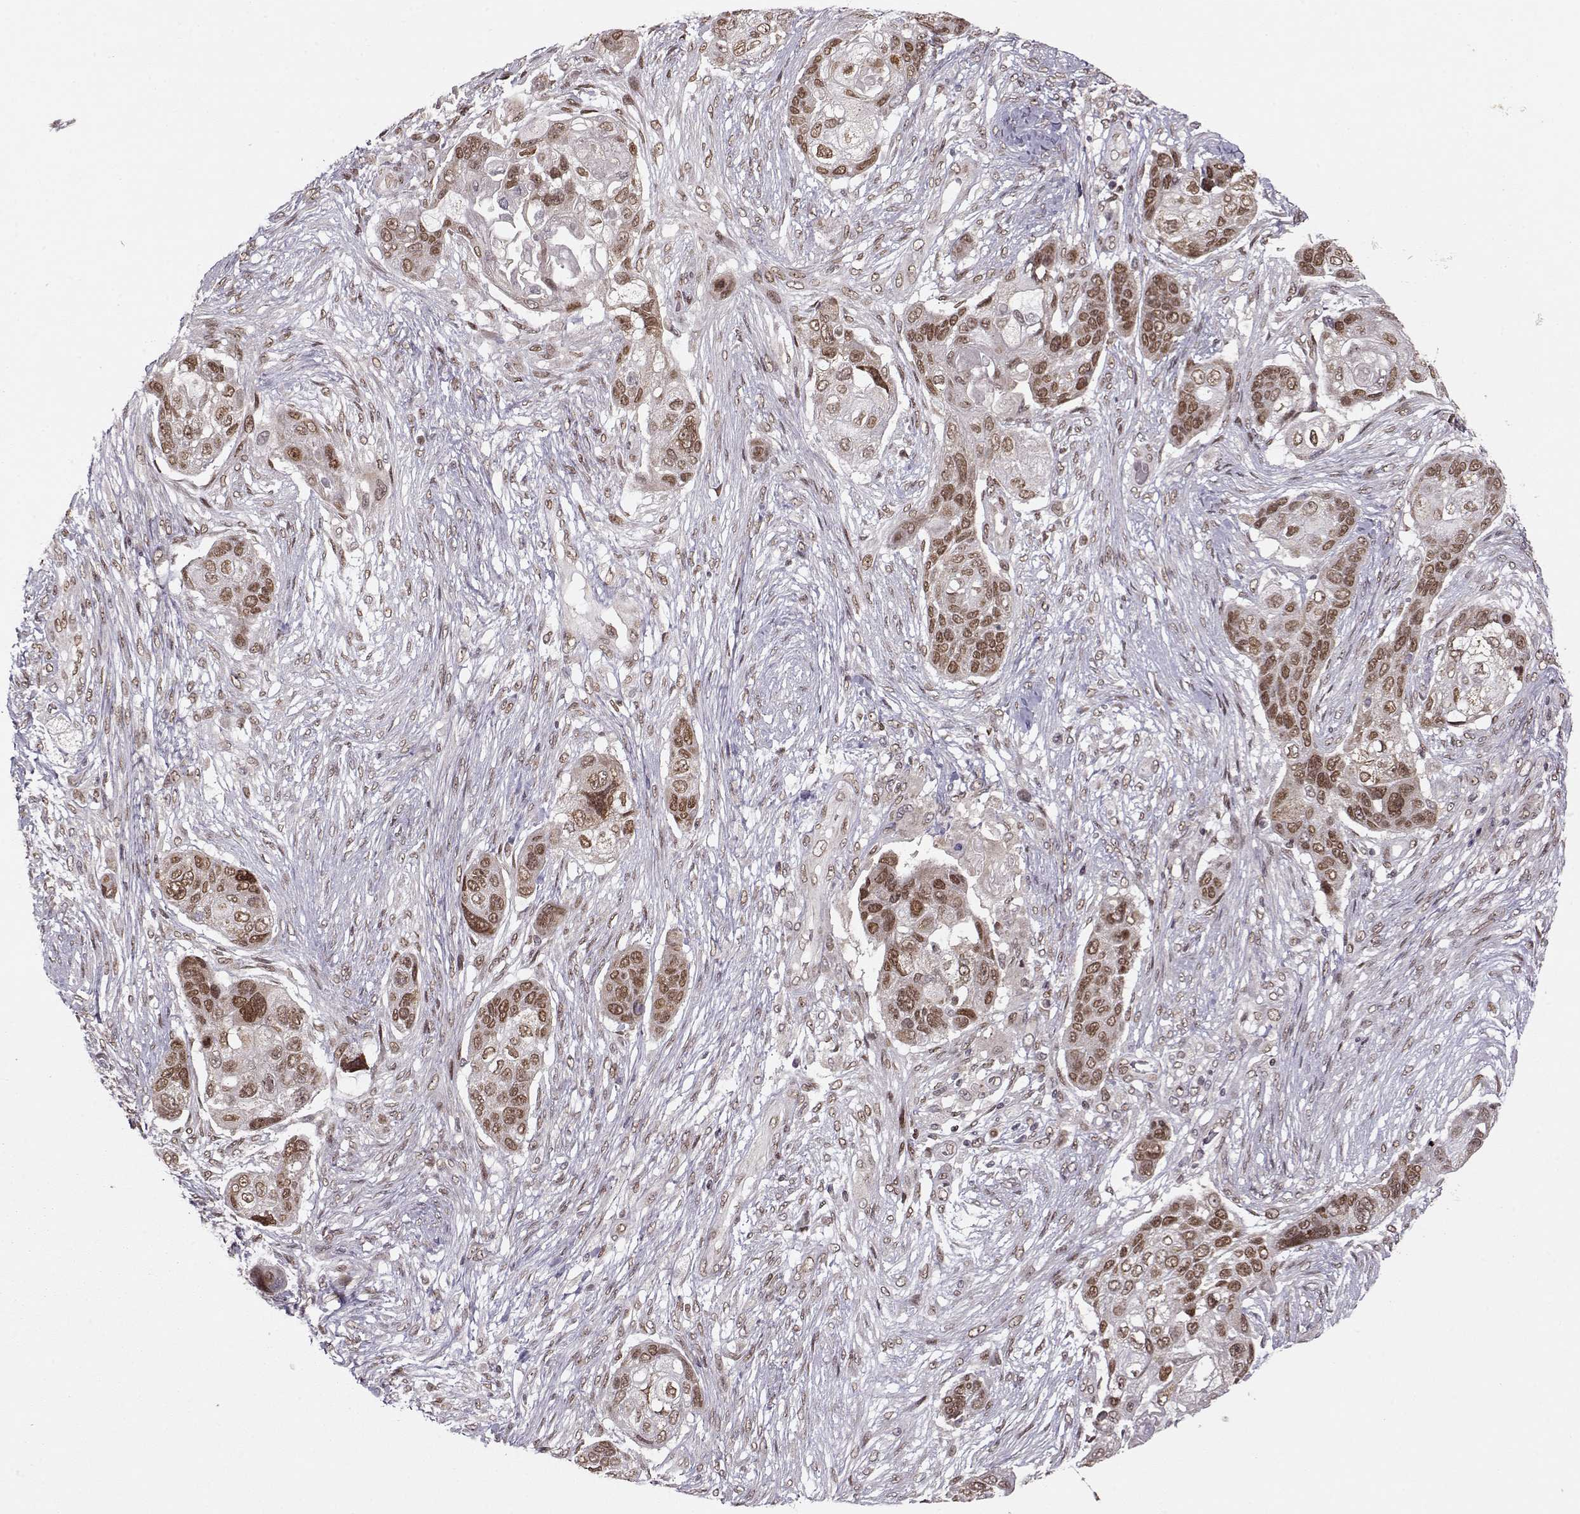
{"staining": {"intensity": "moderate", "quantity": ">75%", "location": "nuclear"}, "tissue": "lung cancer", "cell_type": "Tumor cells", "image_type": "cancer", "snomed": [{"axis": "morphology", "description": "Squamous cell carcinoma, NOS"}, {"axis": "topography", "description": "Lung"}], "caption": "Immunohistochemical staining of human lung cancer (squamous cell carcinoma) reveals medium levels of moderate nuclear protein positivity in approximately >75% of tumor cells. (Stains: DAB (3,3'-diaminobenzidine) in brown, nuclei in blue, Microscopy: brightfield microscopy at high magnification).", "gene": "RAI1", "patient": {"sex": "male", "age": 69}}